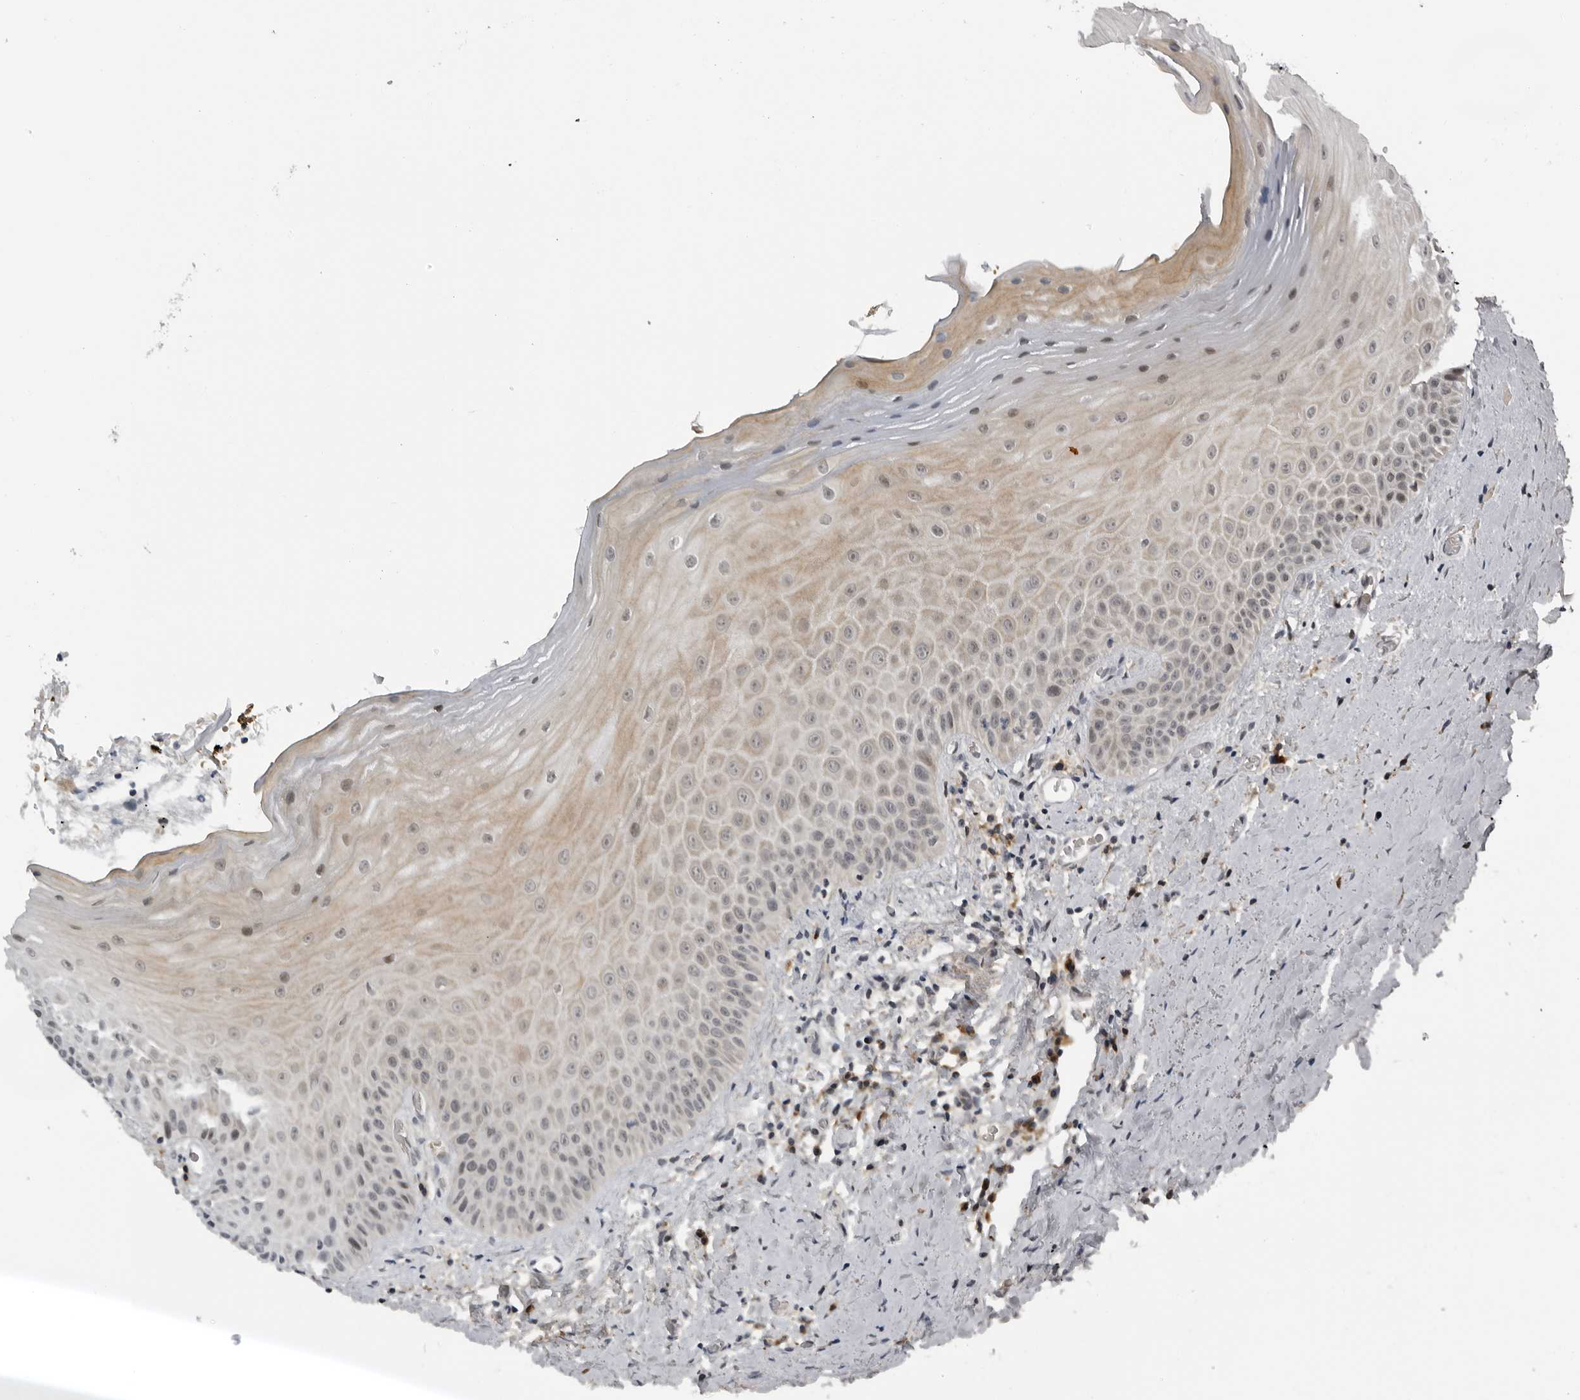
{"staining": {"intensity": "weak", "quantity": "25%-75%", "location": "cytoplasmic/membranous,nuclear"}, "tissue": "oral mucosa", "cell_type": "Squamous epithelial cells", "image_type": "normal", "snomed": [{"axis": "morphology", "description": "Normal tissue, NOS"}, {"axis": "topography", "description": "Oral tissue"}], "caption": "Brown immunohistochemical staining in benign human oral mucosa exhibits weak cytoplasmic/membranous,nuclear positivity in approximately 25%-75% of squamous epithelial cells.", "gene": "ALPK2", "patient": {"sex": "male", "age": 66}}